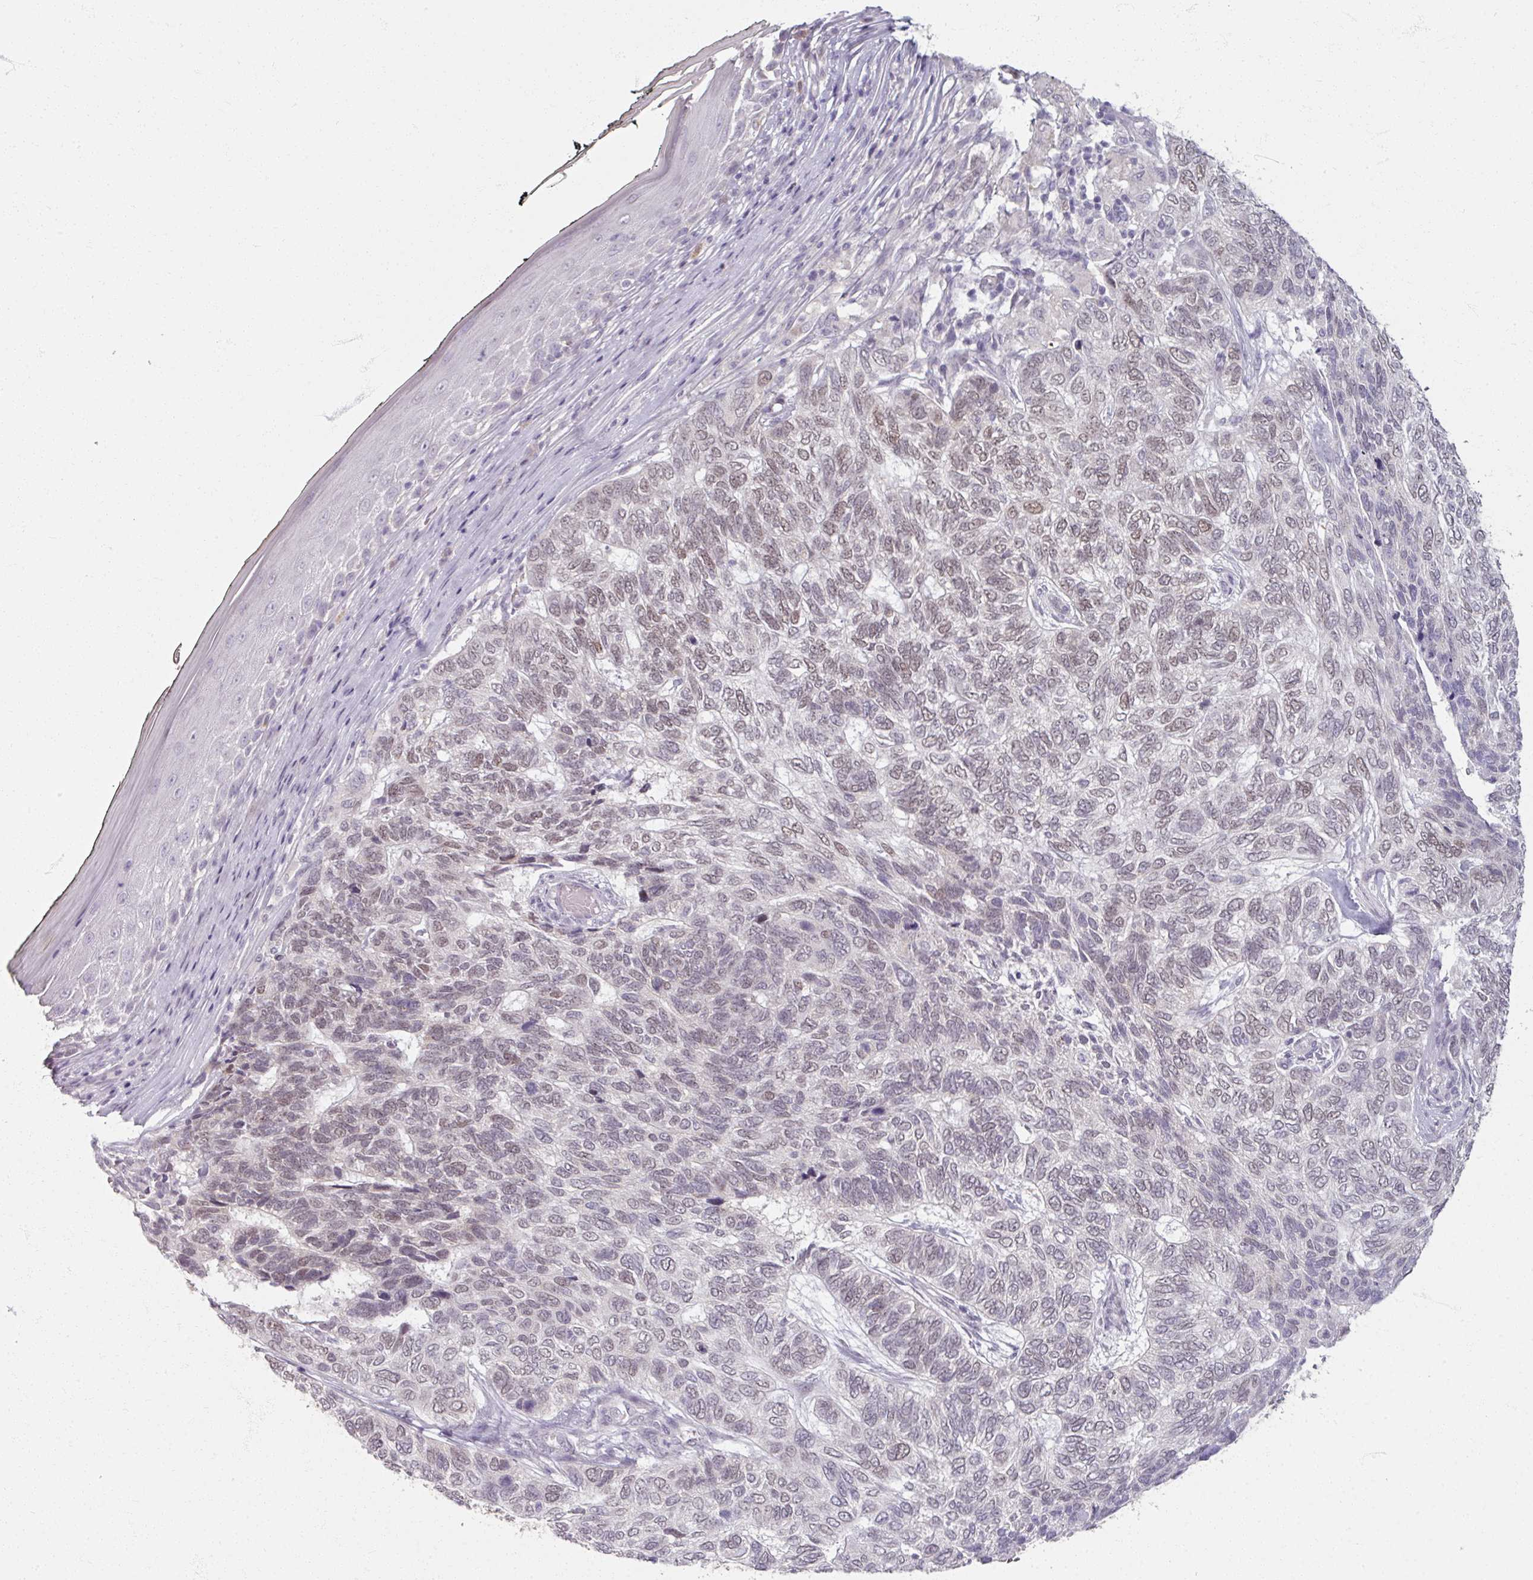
{"staining": {"intensity": "weak", "quantity": "<25%", "location": "nuclear"}, "tissue": "skin cancer", "cell_type": "Tumor cells", "image_type": "cancer", "snomed": [{"axis": "morphology", "description": "Basal cell carcinoma"}, {"axis": "topography", "description": "Skin"}], "caption": "High power microscopy histopathology image of an IHC image of skin basal cell carcinoma, revealing no significant expression in tumor cells.", "gene": "SOX11", "patient": {"sex": "female", "age": 65}}